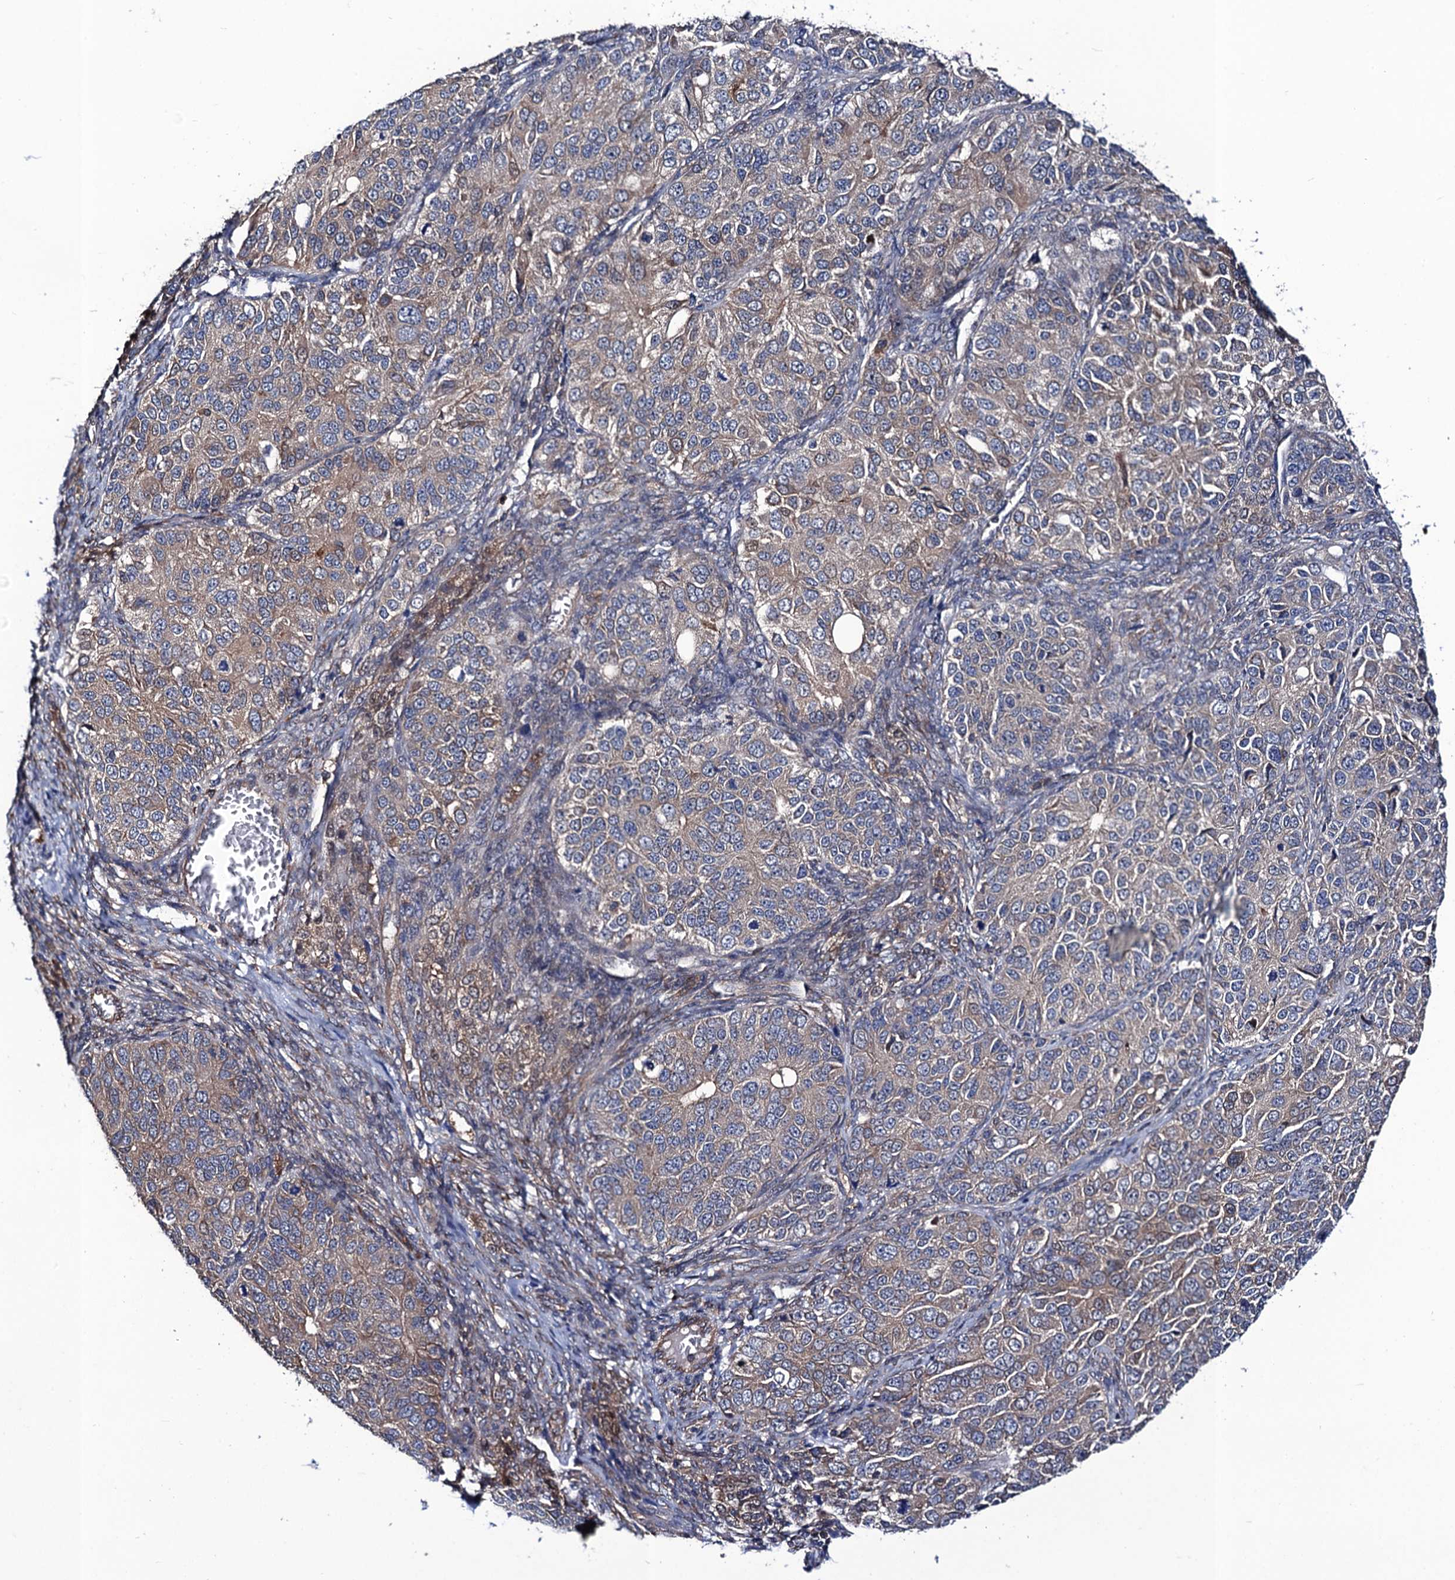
{"staining": {"intensity": "moderate", "quantity": "25%-75%", "location": "cytoplasmic/membranous"}, "tissue": "ovarian cancer", "cell_type": "Tumor cells", "image_type": "cancer", "snomed": [{"axis": "morphology", "description": "Carcinoma, endometroid"}, {"axis": "topography", "description": "Ovary"}], "caption": "Endometroid carcinoma (ovarian) stained with immunohistochemistry (IHC) demonstrates moderate cytoplasmic/membranous expression in approximately 25%-75% of tumor cells. (DAB = brown stain, brightfield microscopy at high magnification).", "gene": "PGLS", "patient": {"sex": "female", "age": 51}}